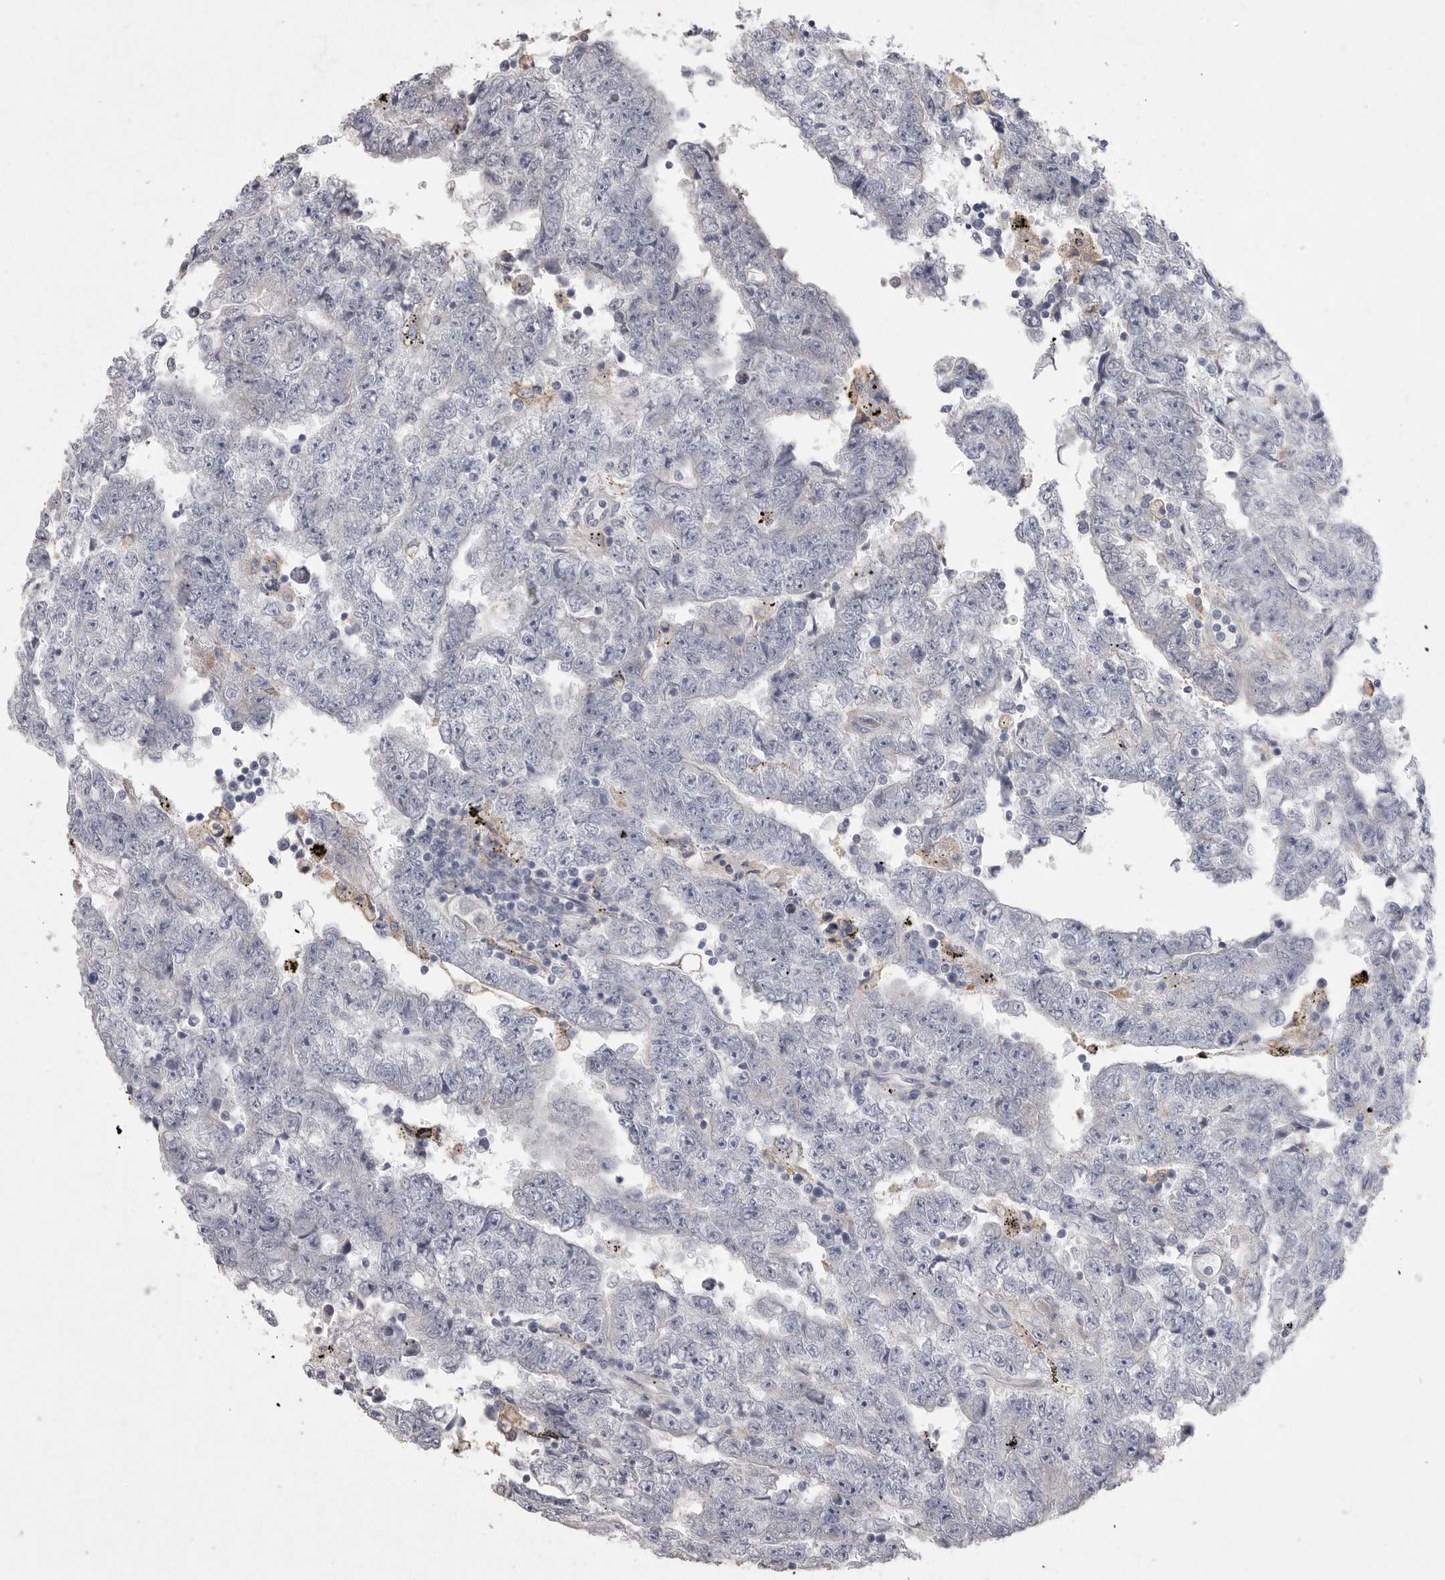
{"staining": {"intensity": "negative", "quantity": "none", "location": "none"}, "tissue": "testis cancer", "cell_type": "Tumor cells", "image_type": "cancer", "snomed": [{"axis": "morphology", "description": "Carcinoma, Embryonal, NOS"}, {"axis": "topography", "description": "Testis"}], "caption": "Micrograph shows no significant protein staining in tumor cells of testis cancer.", "gene": "EDEM3", "patient": {"sex": "male", "age": 25}}